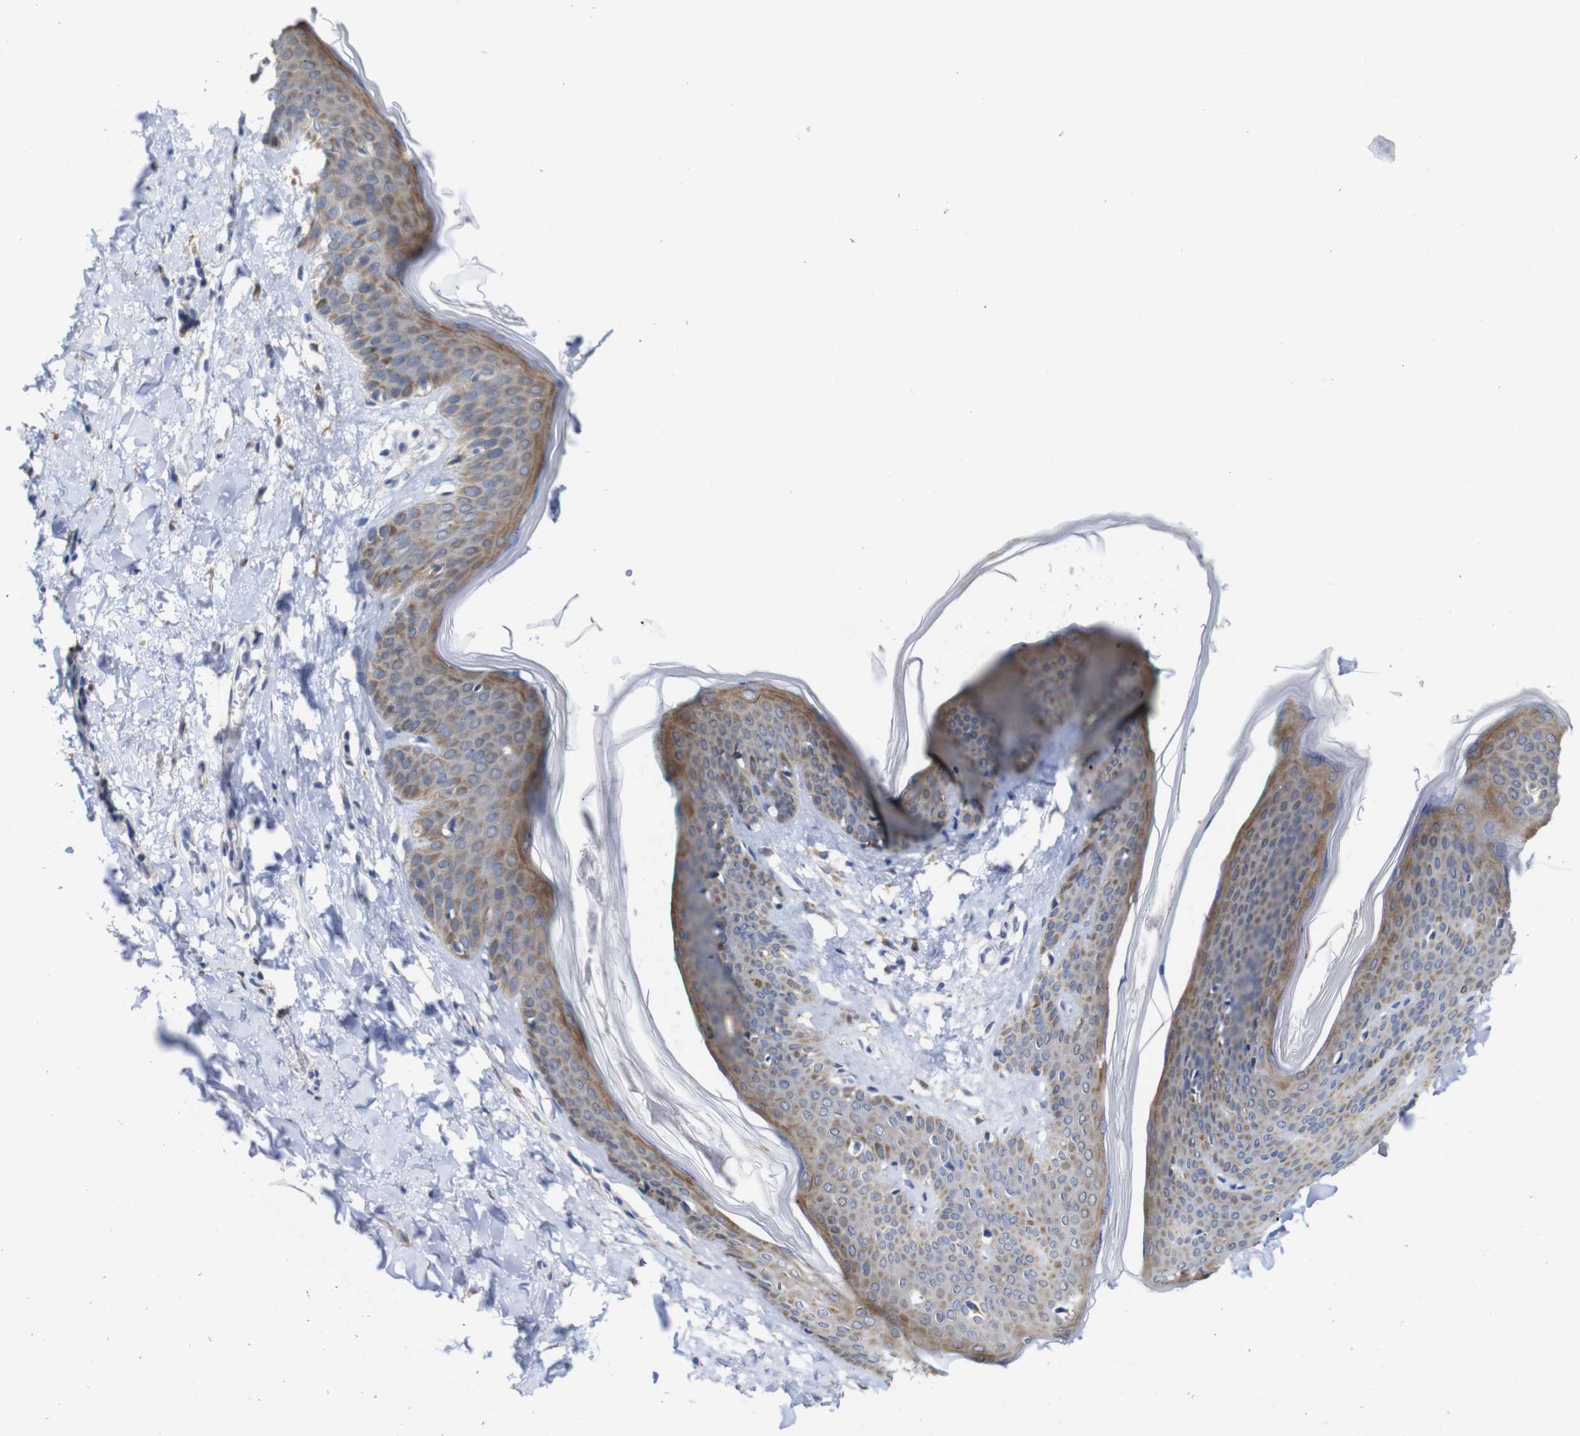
{"staining": {"intensity": "negative", "quantity": "none", "location": "none"}, "tissue": "skin", "cell_type": "Fibroblasts", "image_type": "normal", "snomed": [{"axis": "morphology", "description": "Normal tissue, NOS"}, {"axis": "topography", "description": "Skin"}], "caption": "IHC photomicrograph of normal skin: skin stained with DAB (3,3'-diaminobenzidine) displays no significant protein staining in fibroblasts.", "gene": "TCEAL9", "patient": {"sex": "female", "age": 17}}